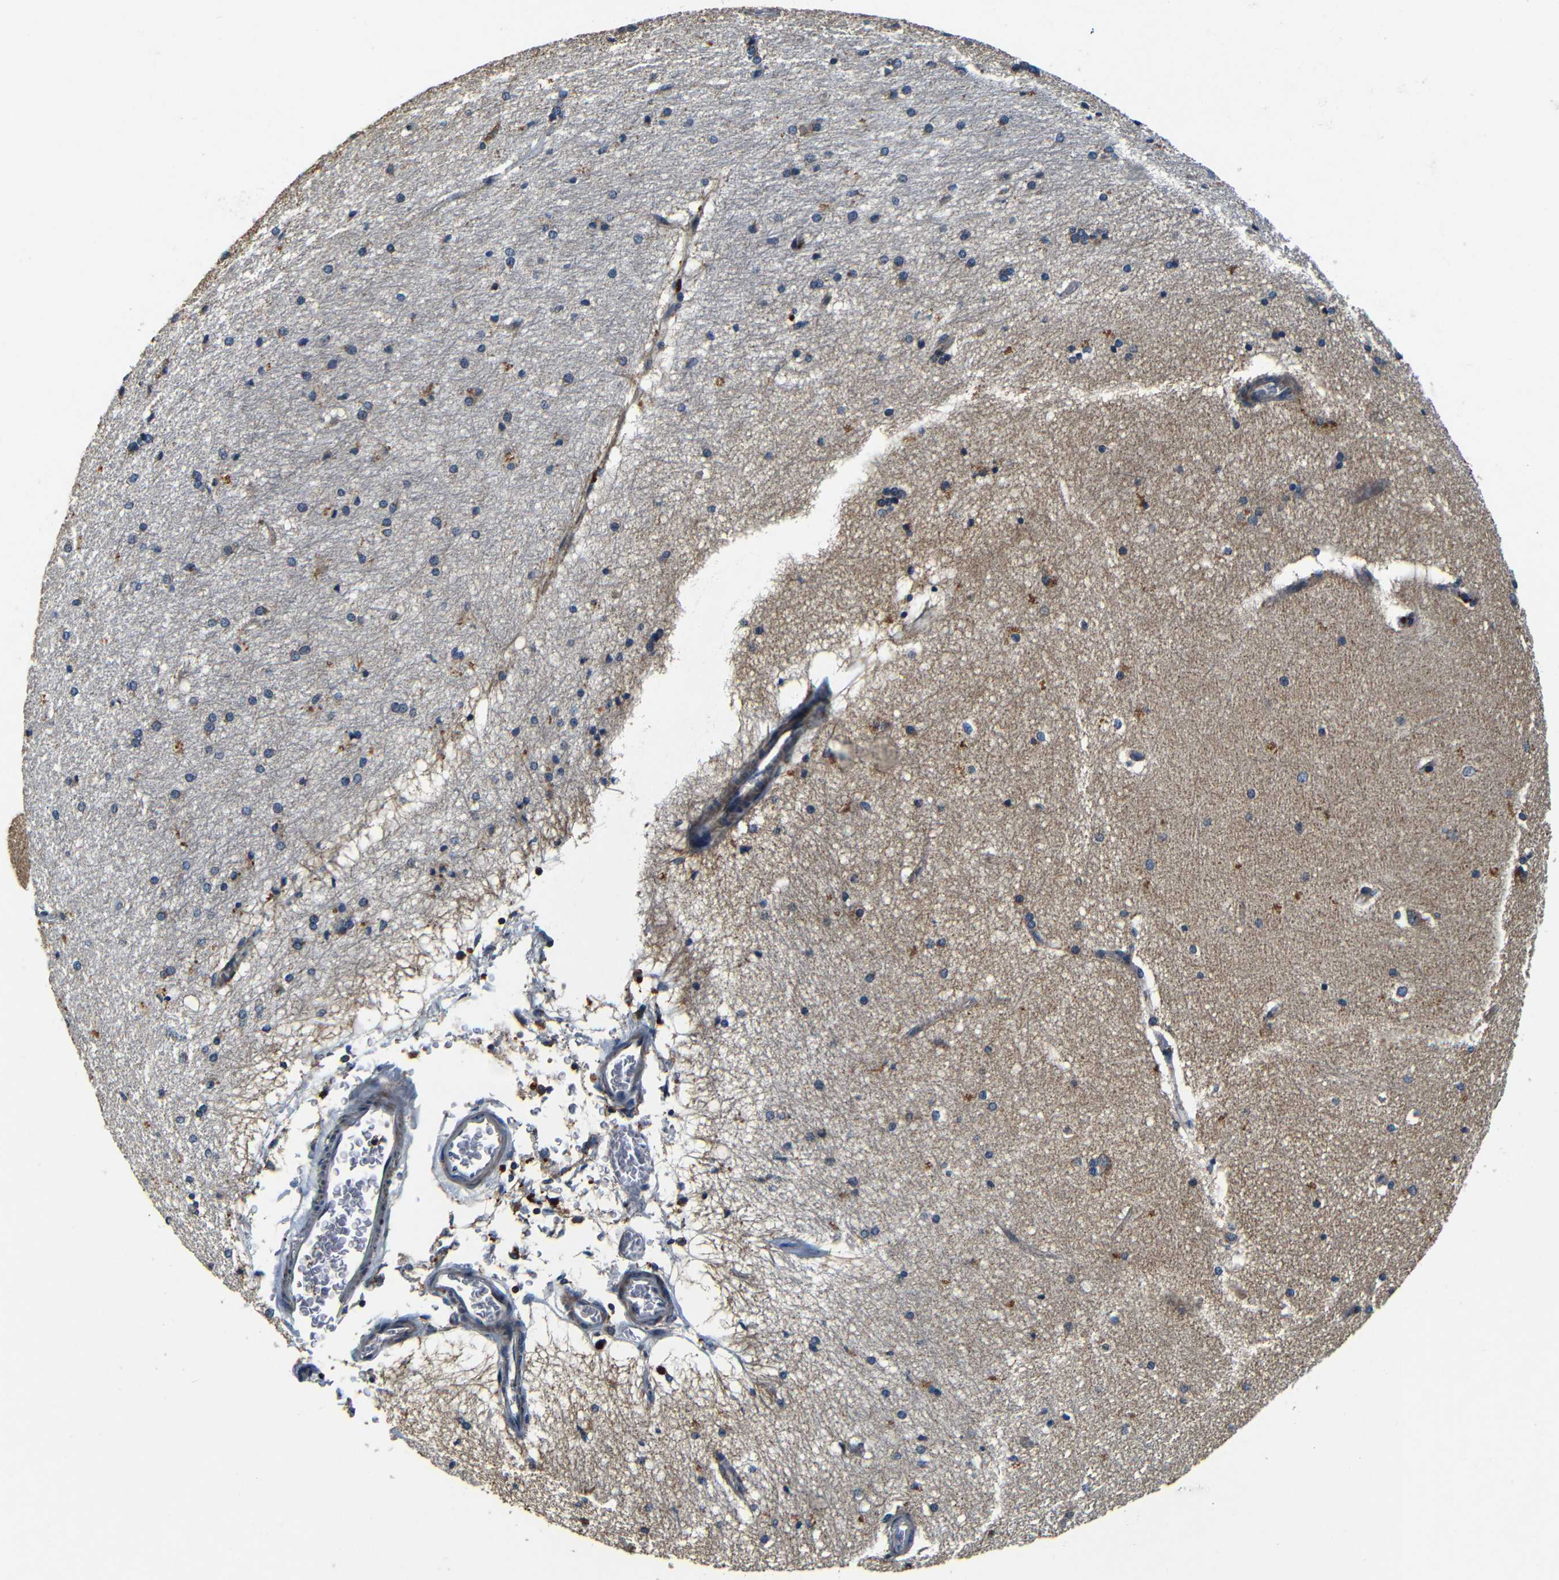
{"staining": {"intensity": "moderate", "quantity": "<25%", "location": "cytoplasmic/membranous"}, "tissue": "hippocampus", "cell_type": "Glial cells", "image_type": "normal", "snomed": [{"axis": "morphology", "description": "Normal tissue, NOS"}, {"axis": "topography", "description": "Hippocampus"}], "caption": "Immunohistochemical staining of normal hippocampus displays low levels of moderate cytoplasmic/membranous positivity in approximately <25% of glial cells.", "gene": "MTX1", "patient": {"sex": "female", "age": 19}}